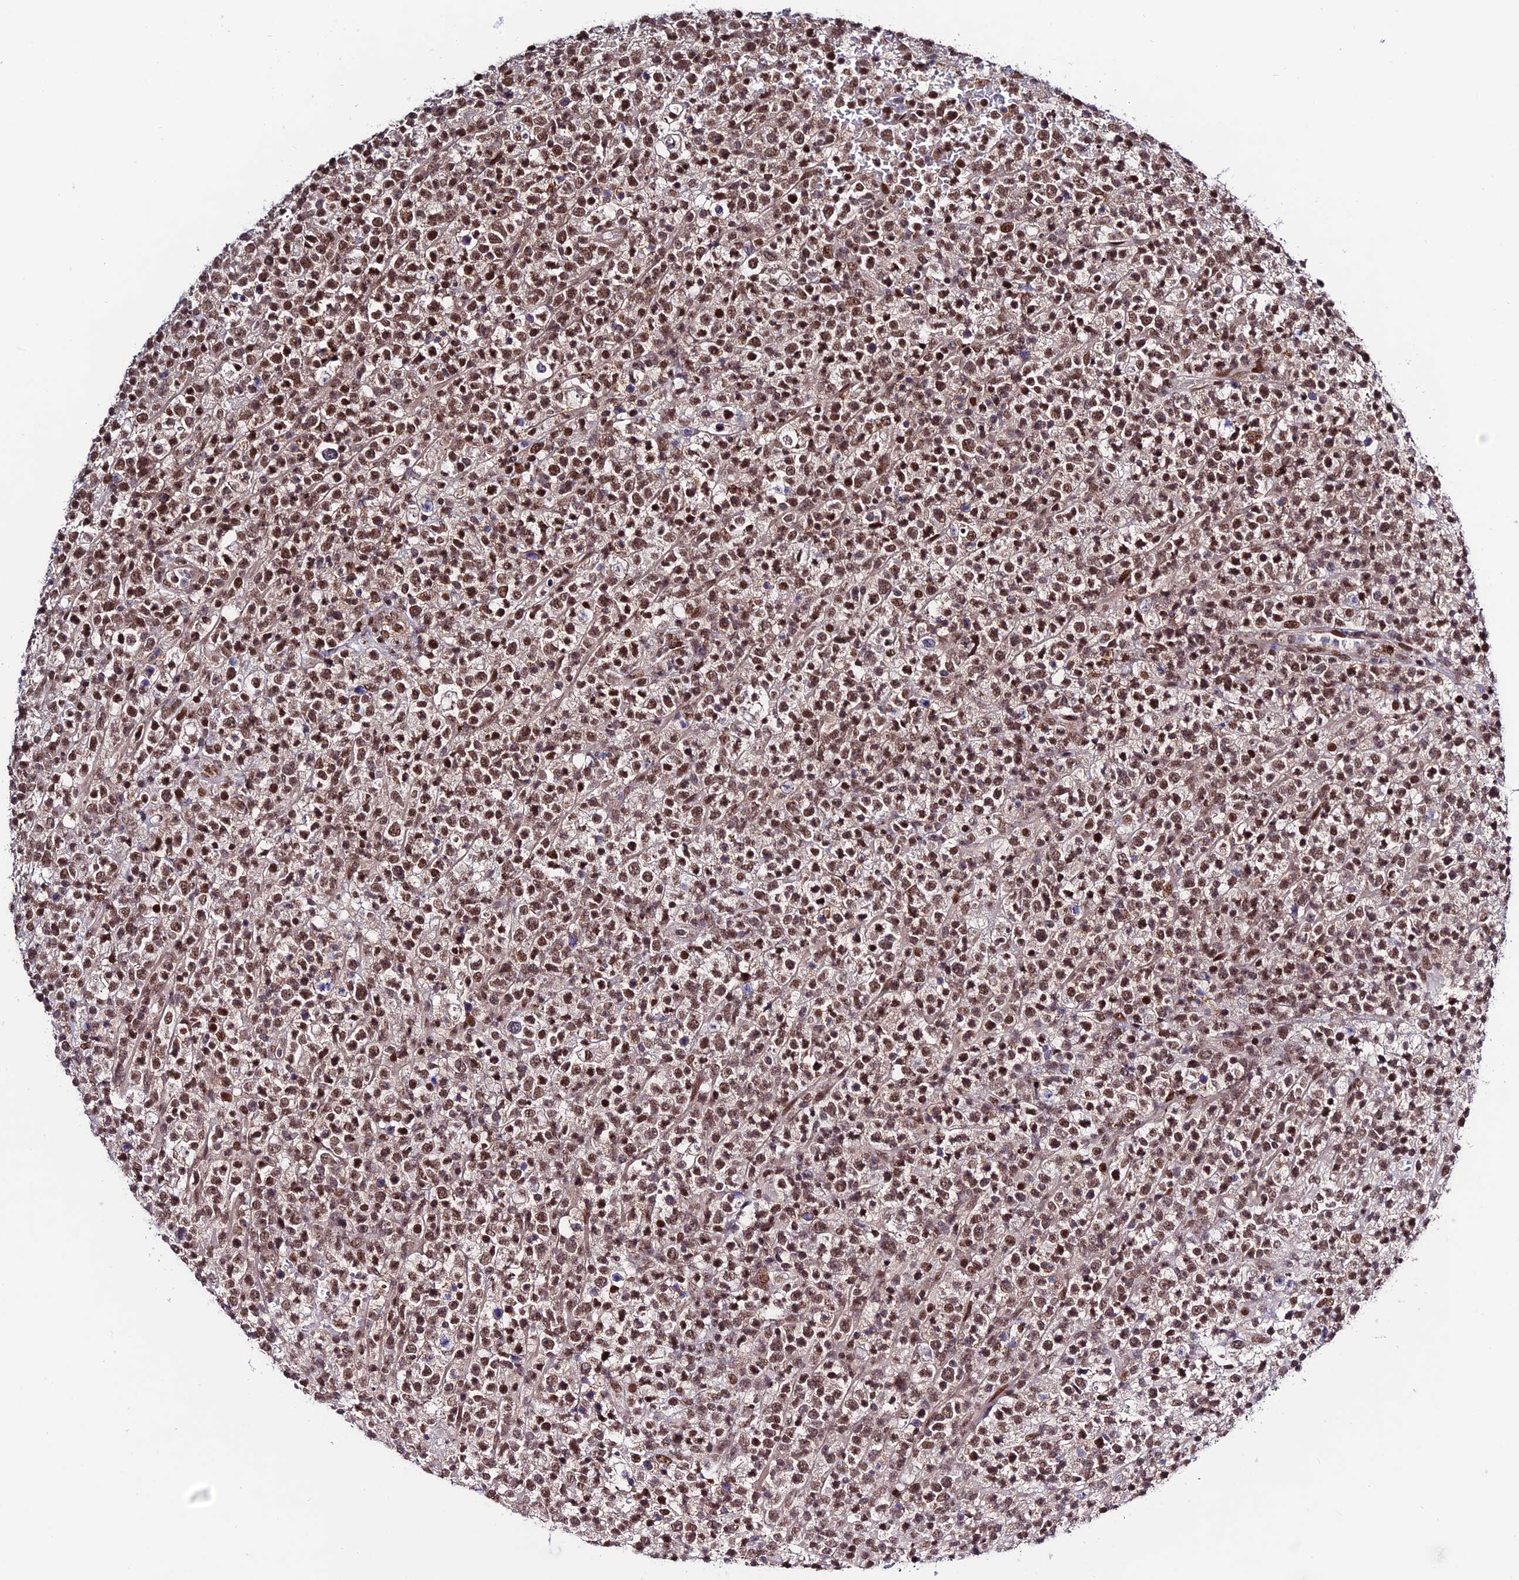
{"staining": {"intensity": "moderate", "quantity": ">75%", "location": "nuclear"}, "tissue": "lymphoma", "cell_type": "Tumor cells", "image_type": "cancer", "snomed": [{"axis": "morphology", "description": "Malignant lymphoma, non-Hodgkin's type, High grade"}, {"axis": "topography", "description": "Colon"}], "caption": "Approximately >75% of tumor cells in high-grade malignant lymphoma, non-Hodgkin's type show moderate nuclear protein expression as visualized by brown immunohistochemical staining.", "gene": "SYT15", "patient": {"sex": "female", "age": 53}}